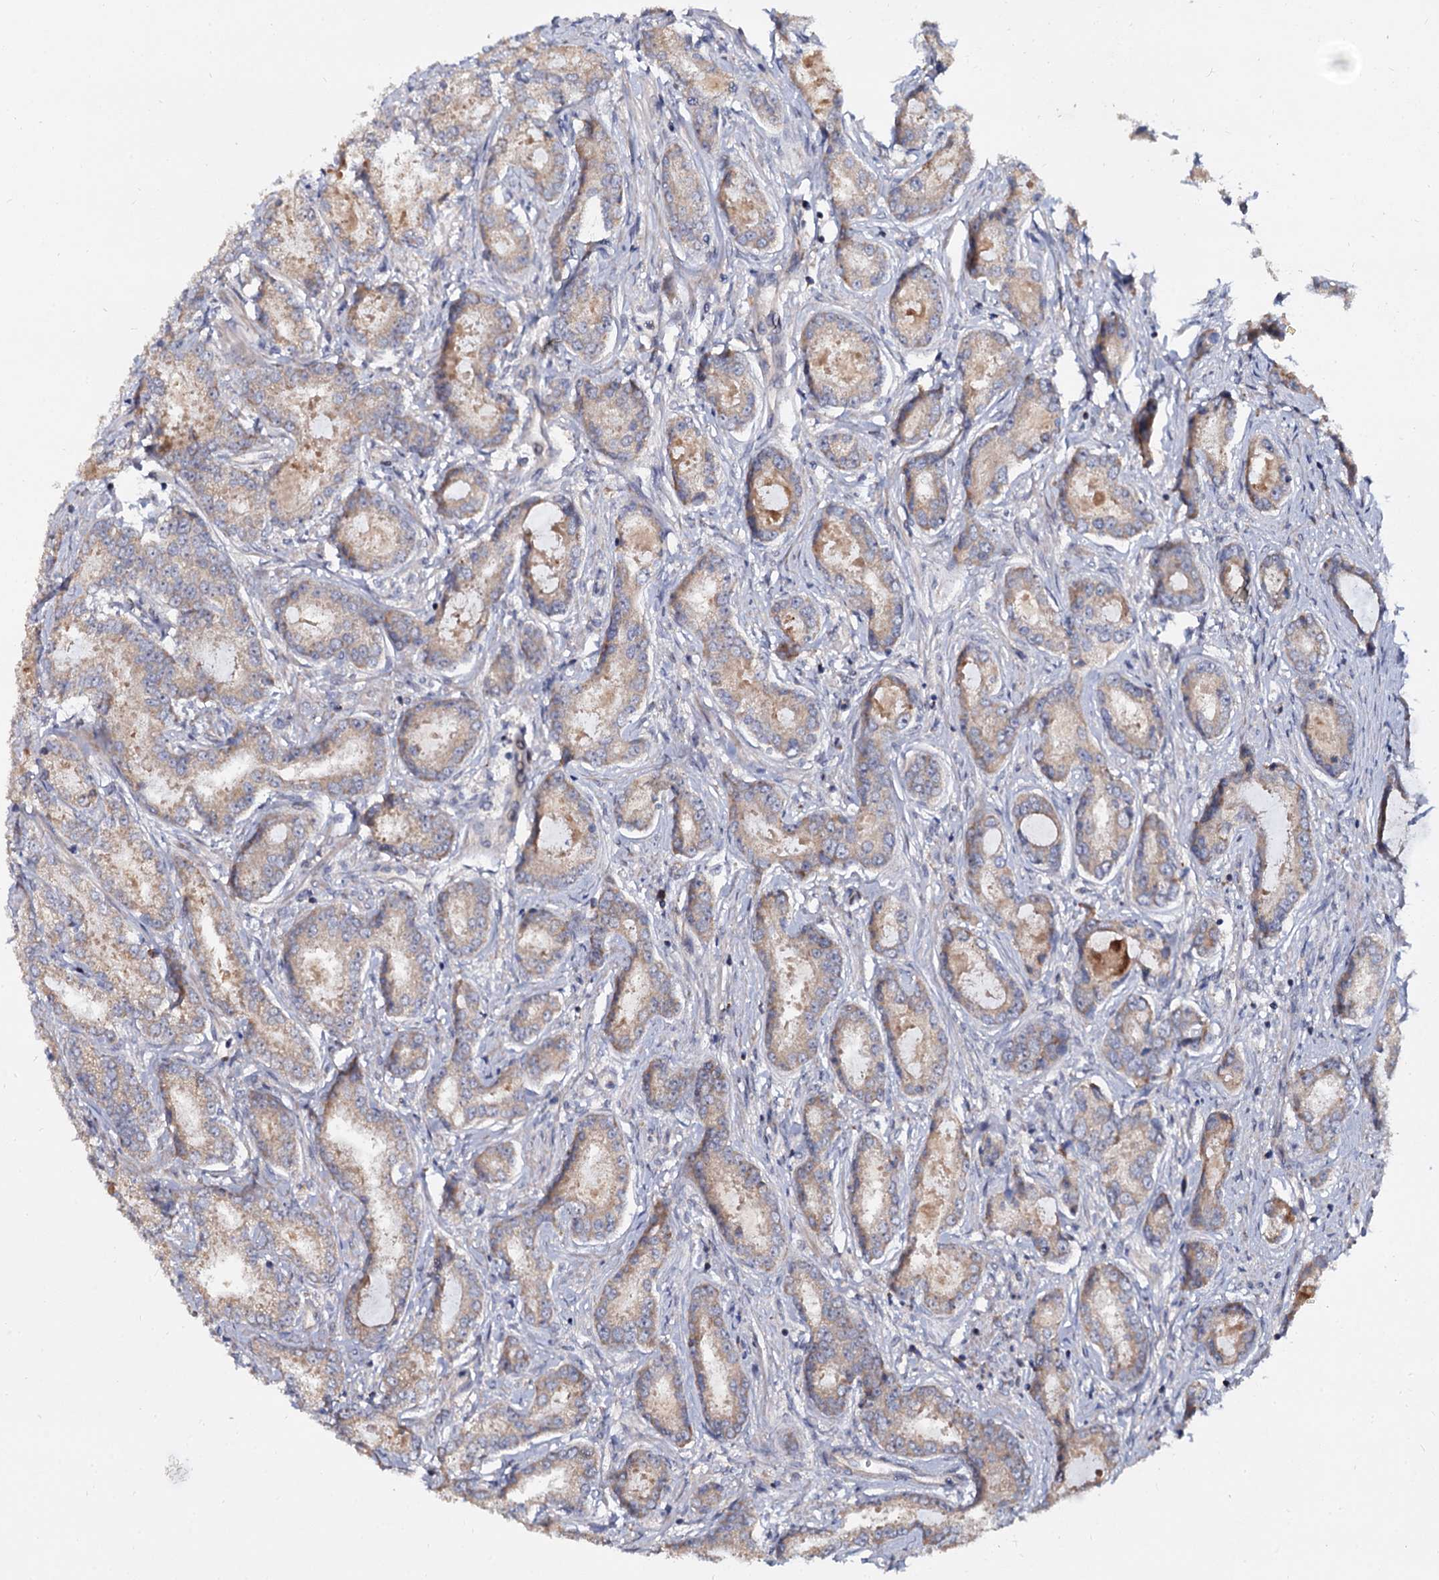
{"staining": {"intensity": "weak", "quantity": "25%-75%", "location": "cytoplasmic/membranous"}, "tissue": "prostate cancer", "cell_type": "Tumor cells", "image_type": "cancer", "snomed": [{"axis": "morphology", "description": "Adenocarcinoma, Low grade"}, {"axis": "topography", "description": "Prostate"}], "caption": "Immunohistochemical staining of prostate cancer (adenocarcinoma (low-grade)) shows weak cytoplasmic/membranous protein positivity in approximately 25%-75% of tumor cells.", "gene": "WWC3", "patient": {"sex": "male", "age": 68}}